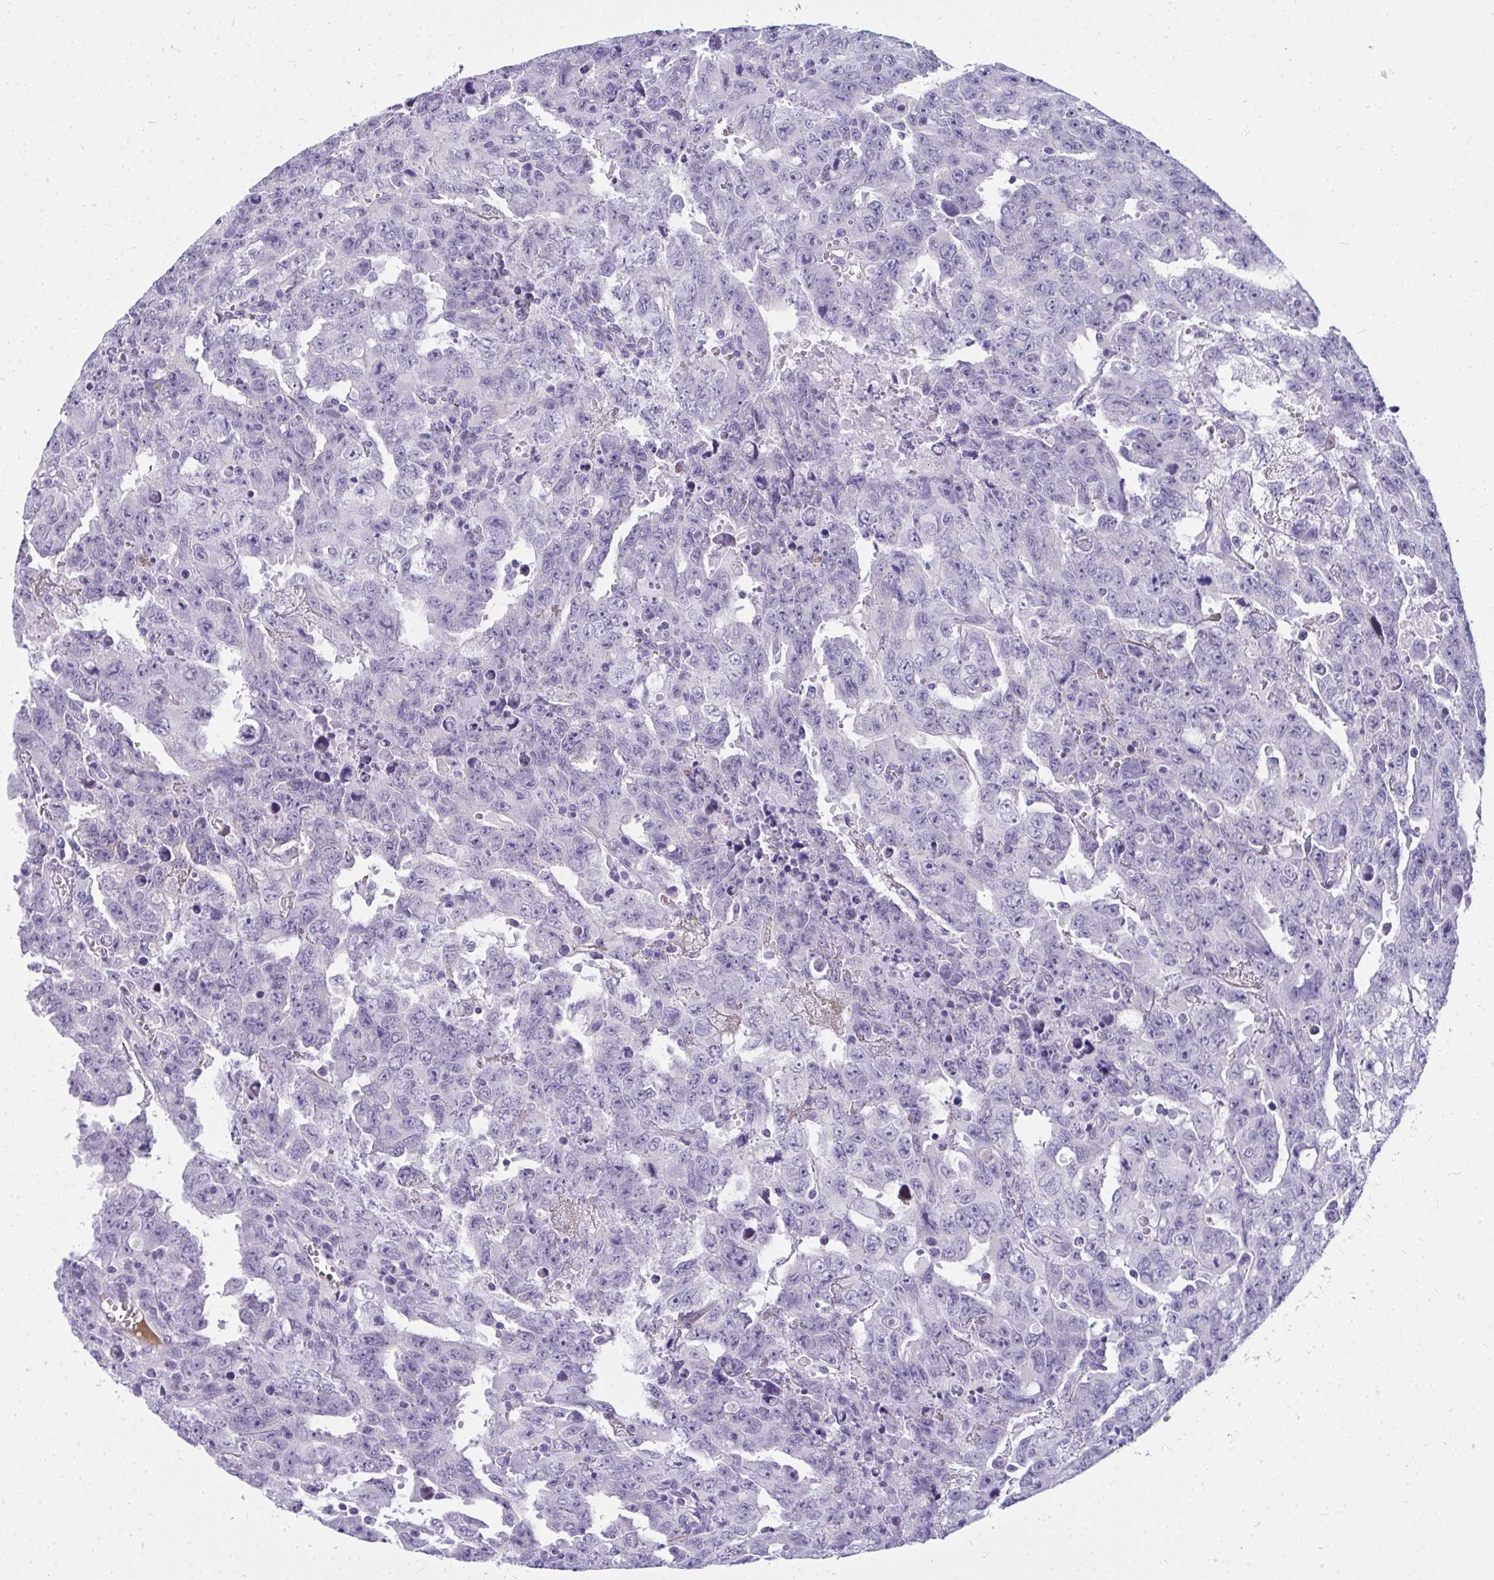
{"staining": {"intensity": "negative", "quantity": "none", "location": "none"}, "tissue": "testis cancer", "cell_type": "Tumor cells", "image_type": "cancer", "snomed": [{"axis": "morphology", "description": "Carcinoma, Embryonal, NOS"}, {"axis": "topography", "description": "Testis"}], "caption": "Human testis cancer (embryonal carcinoma) stained for a protein using immunohistochemistry (IHC) exhibits no staining in tumor cells.", "gene": "TSBP1", "patient": {"sex": "male", "age": 24}}